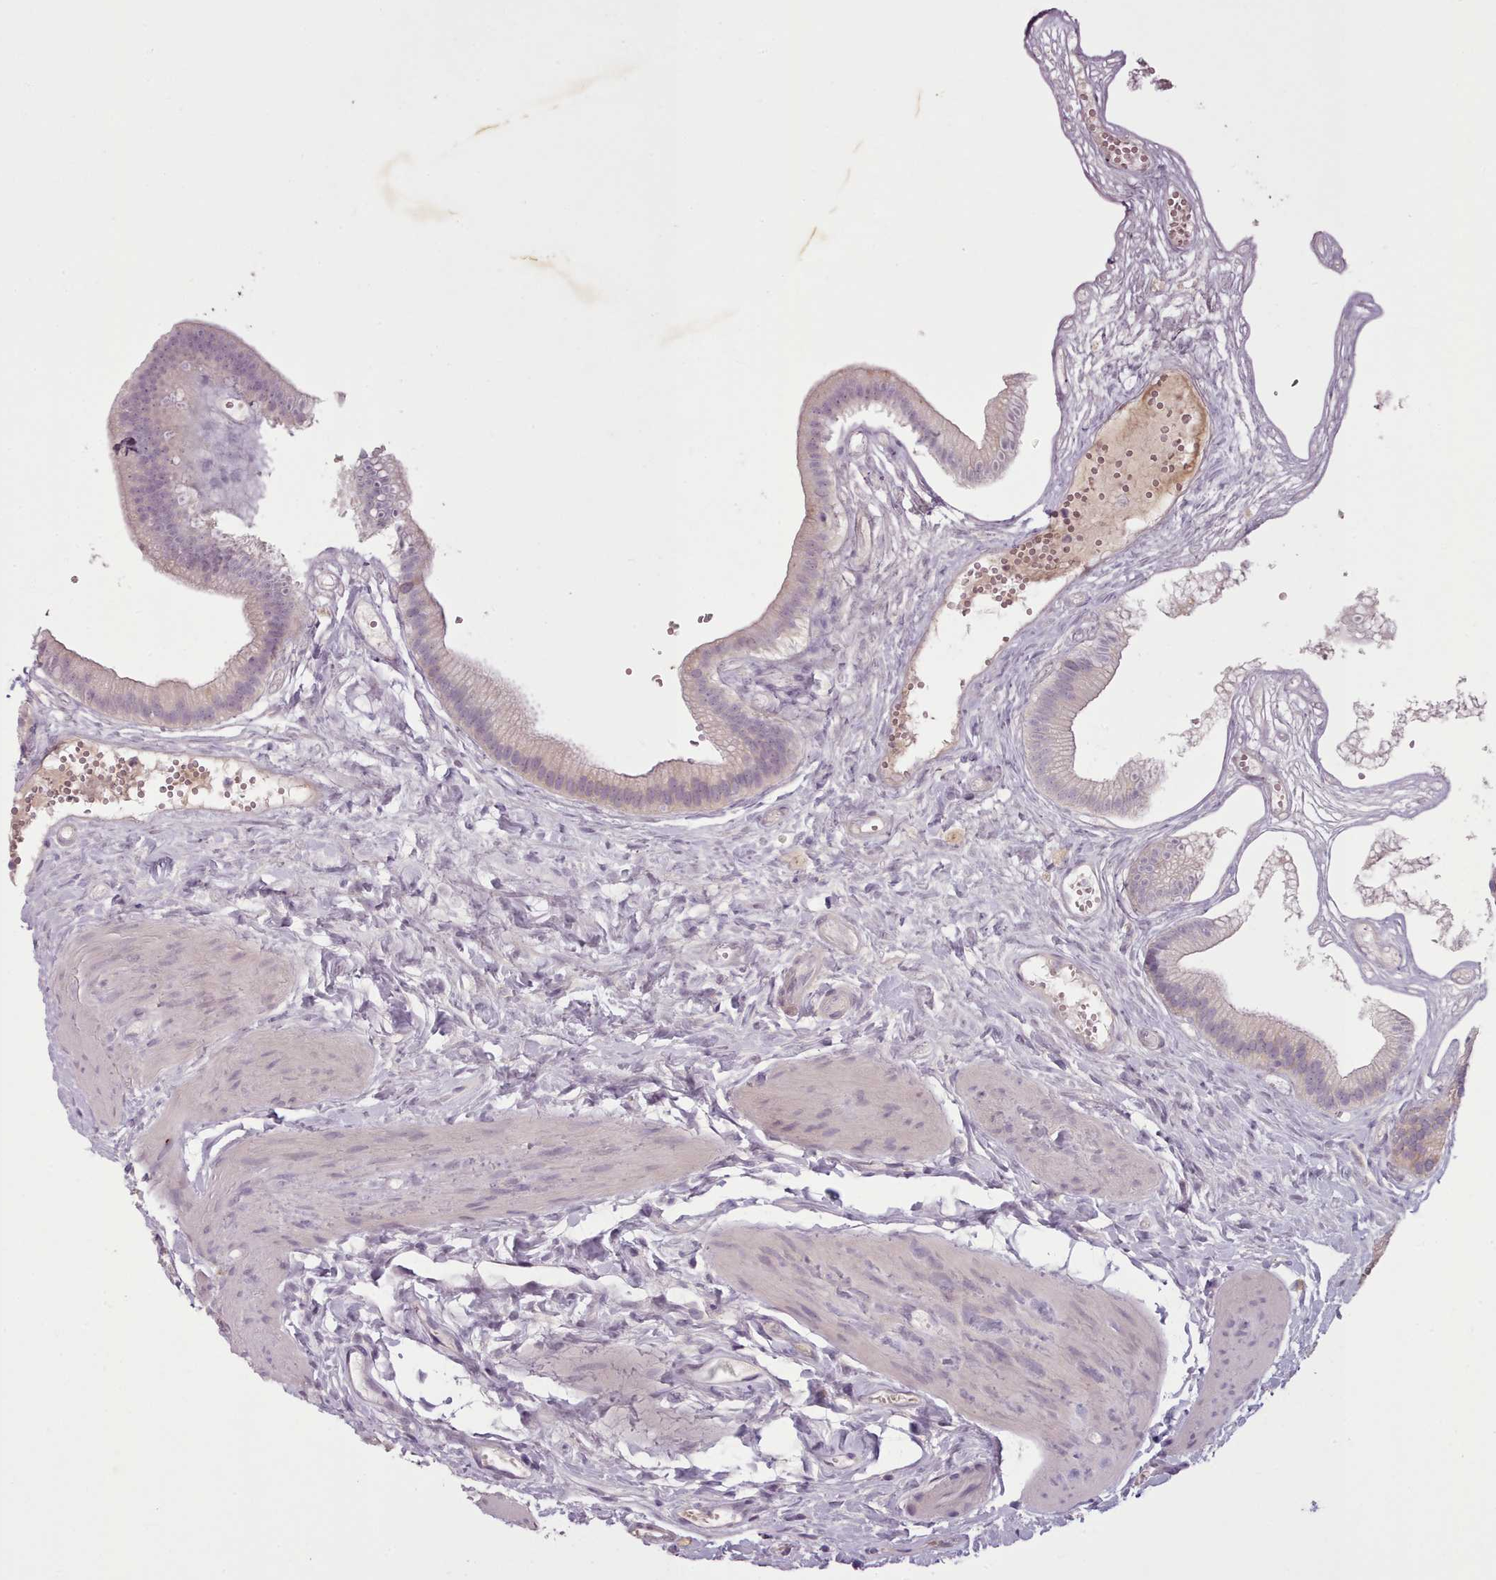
{"staining": {"intensity": "strong", "quantity": "25%-75%", "location": "cytoplasmic/membranous"}, "tissue": "gallbladder", "cell_type": "Glandular cells", "image_type": "normal", "snomed": [{"axis": "morphology", "description": "Normal tissue, NOS"}, {"axis": "topography", "description": "Gallbladder"}], "caption": "Protein analysis of benign gallbladder shows strong cytoplasmic/membranous positivity in about 25%-75% of glandular cells.", "gene": "LAPTM5", "patient": {"sex": "female", "age": 54}}